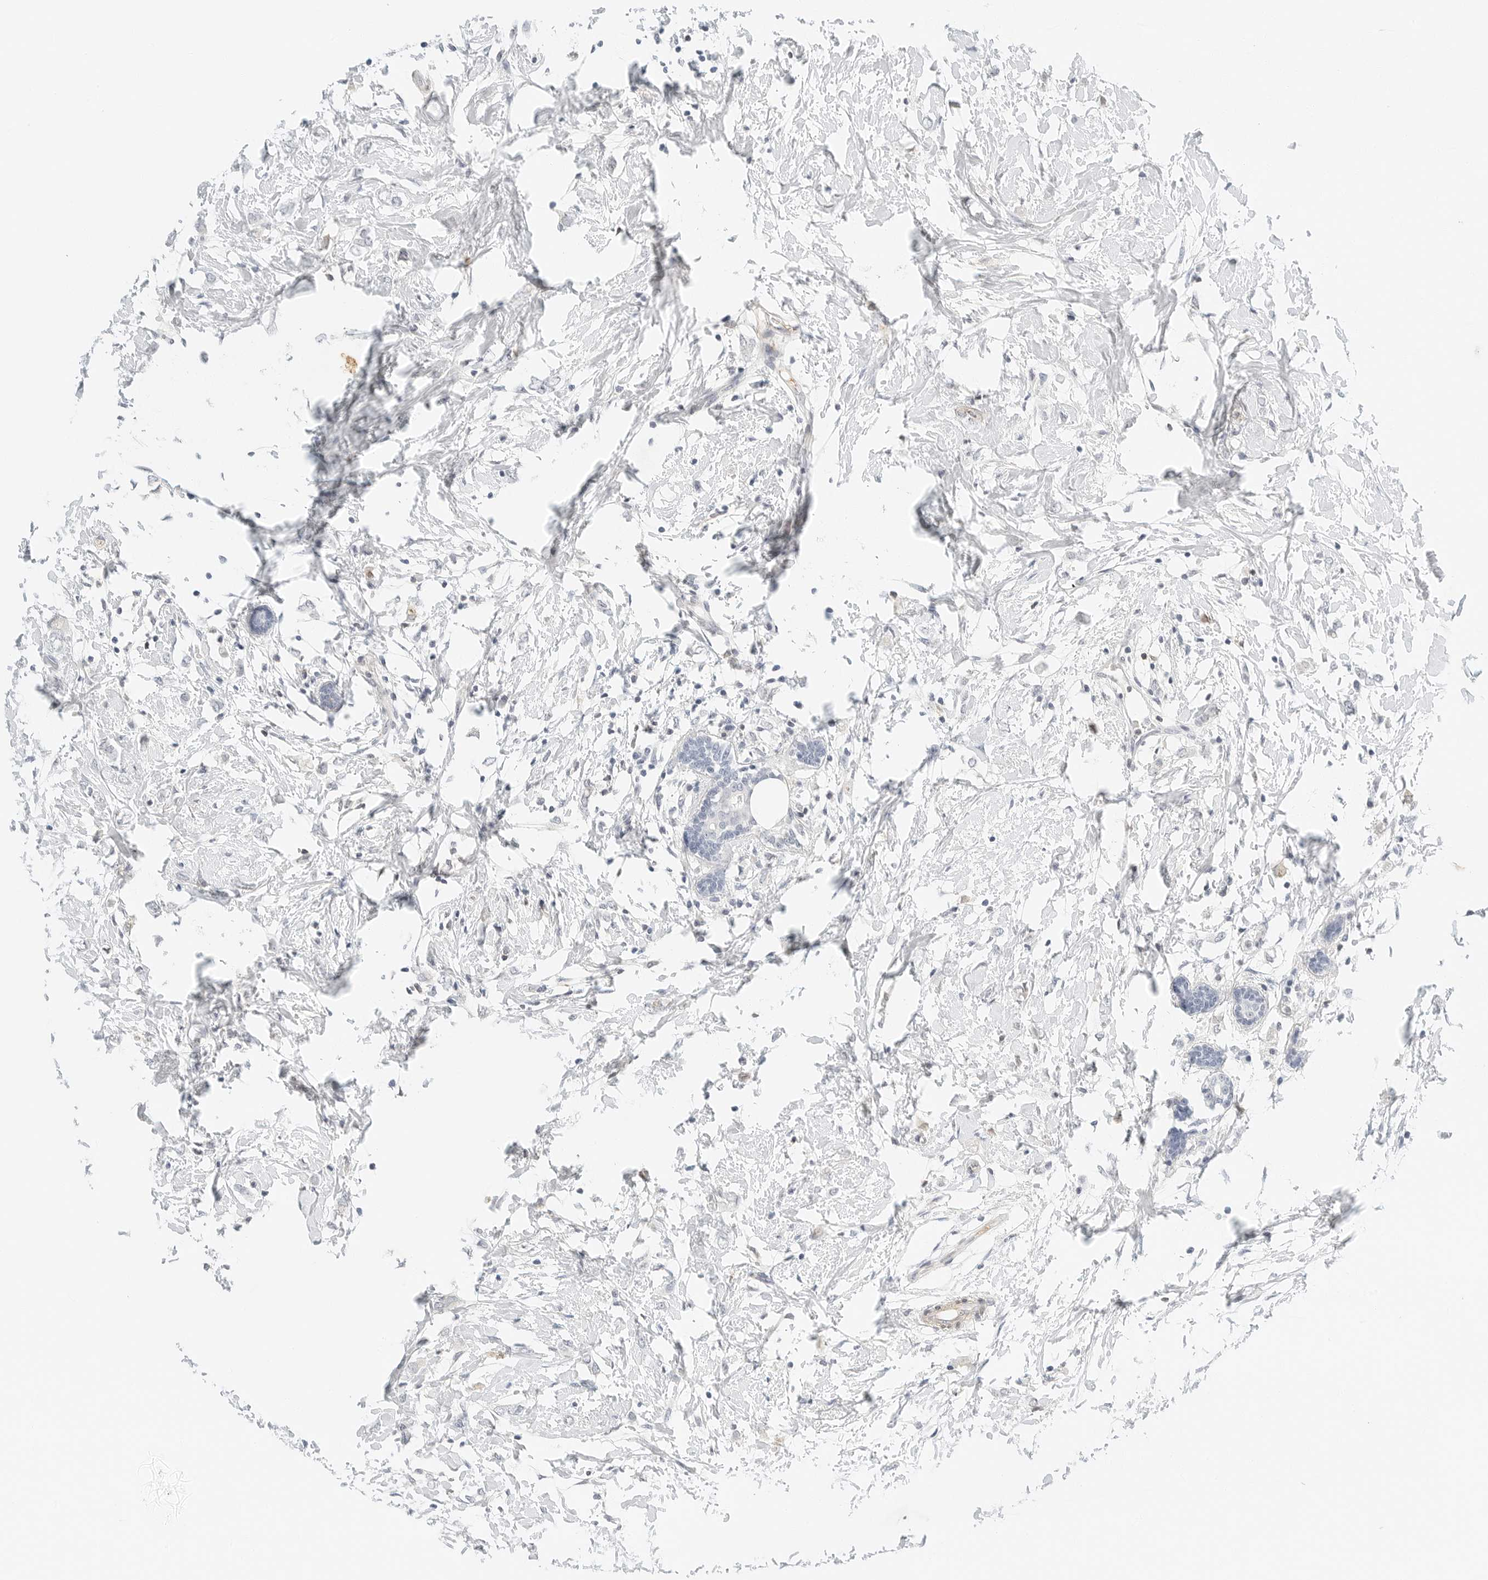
{"staining": {"intensity": "negative", "quantity": "none", "location": "none"}, "tissue": "breast cancer", "cell_type": "Tumor cells", "image_type": "cancer", "snomed": [{"axis": "morphology", "description": "Normal tissue, NOS"}, {"axis": "morphology", "description": "Lobular carcinoma"}, {"axis": "topography", "description": "Breast"}], "caption": "Immunohistochemical staining of breast cancer (lobular carcinoma) reveals no significant positivity in tumor cells. Nuclei are stained in blue.", "gene": "PKDCC", "patient": {"sex": "female", "age": 47}}